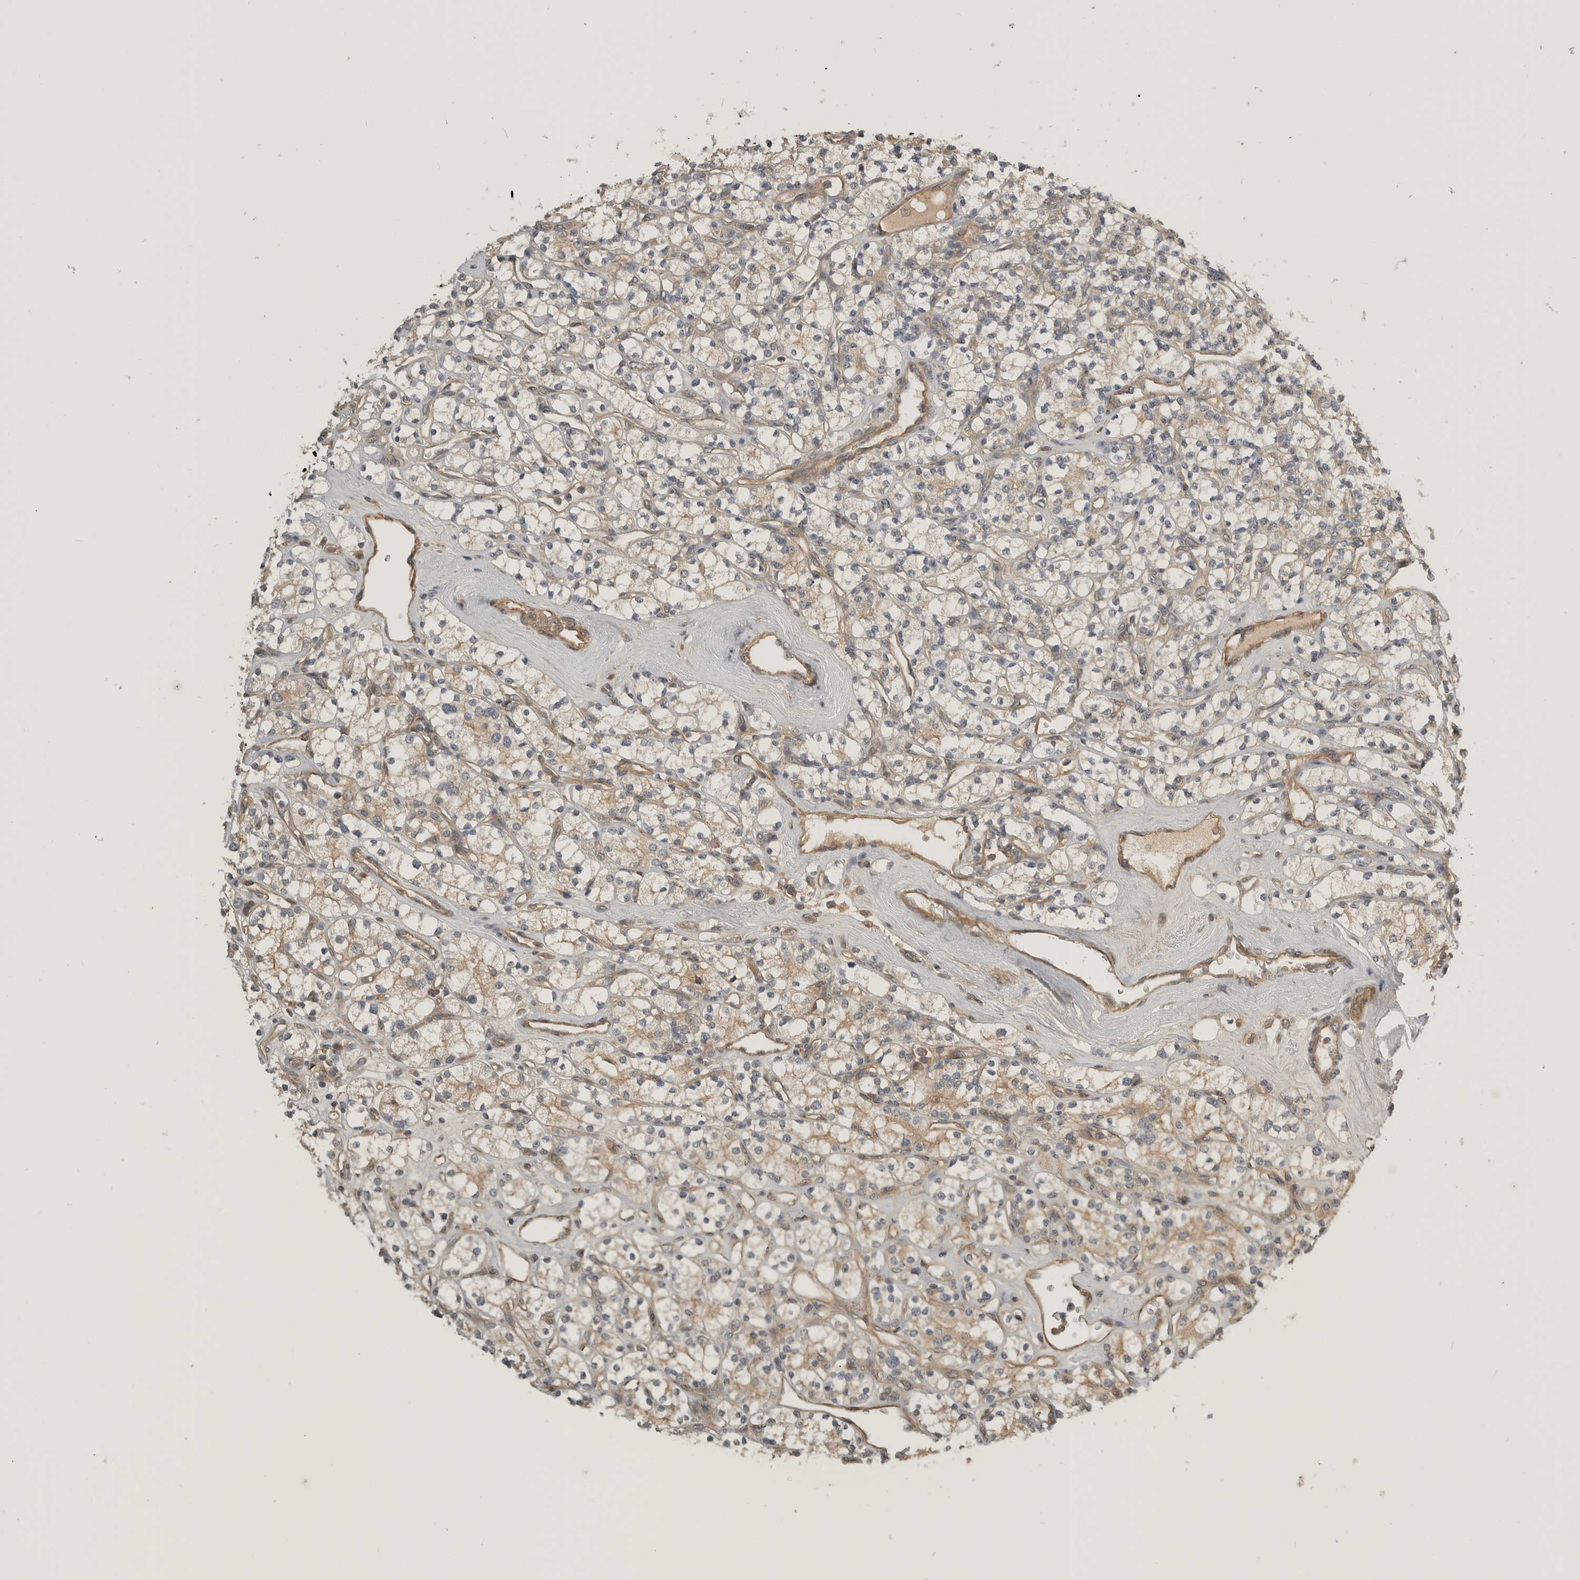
{"staining": {"intensity": "weak", "quantity": "25%-75%", "location": "cytoplasmic/membranous"}, "tissue": "renal cancer", "cell_type": "Tumor cells", "image_type": "cancer", "snomed": [{"axis": "morphology", "description": "Adenocarcinoma, NOS"}, {"axis": "topography", "description": "Kidney"}], "caption": "IHC (DAB (3,3'-diaminobenzidine)) staining of human renal adenocarcinoma demonstrates weak cytoplasmic/membranous protein positivity in approximately 25%-75% of tumor cells. The protein of interest is shown in brown color, while the nuclei are stained blue.", "gene": "CUEDC1", "patient": {"sex": "male", "age": 77}}